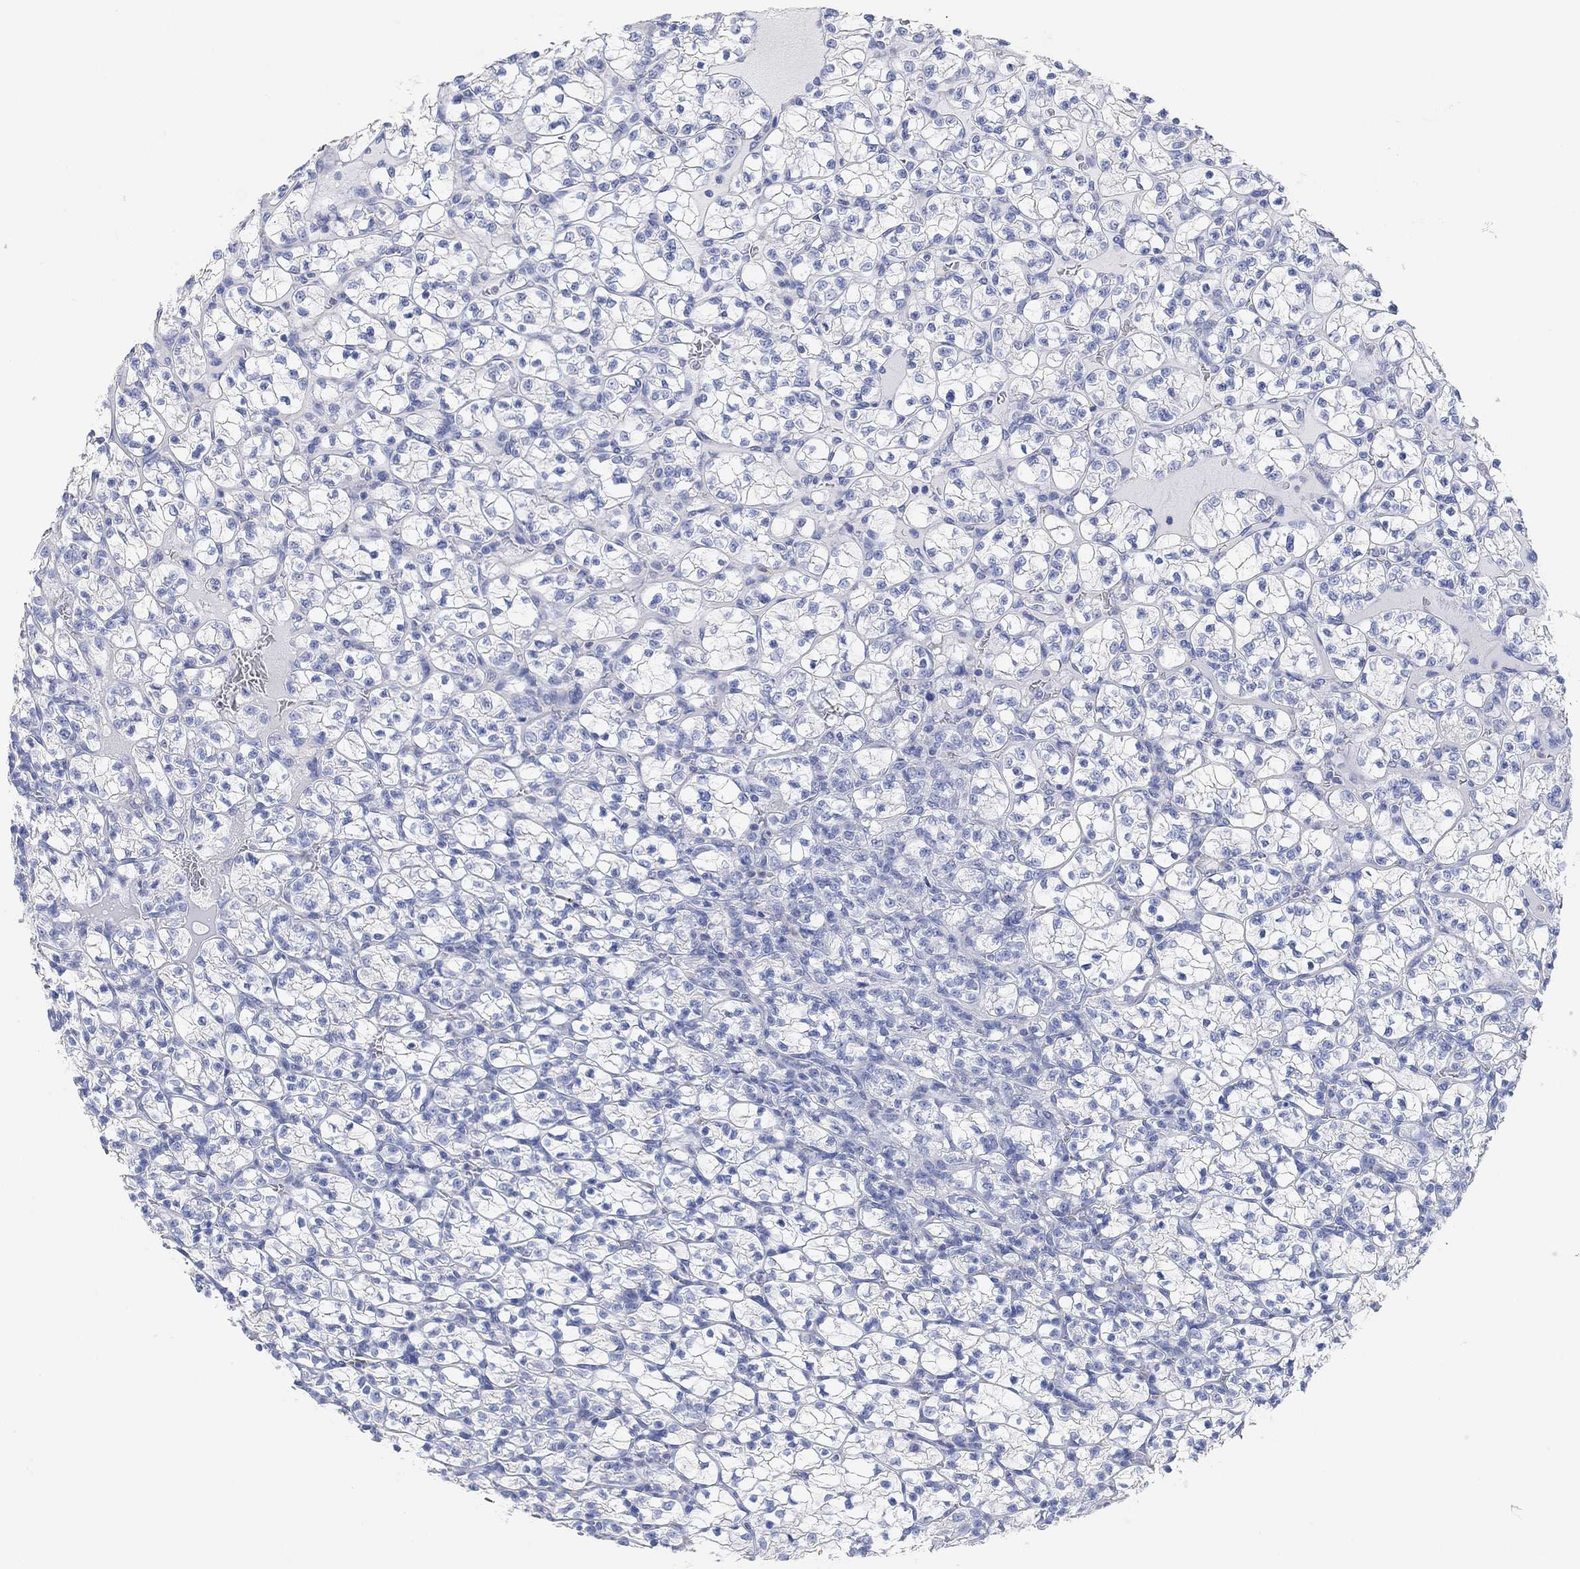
{"staining": {"intensity": "negative", "quantity": "none", "location": "none"}, "tissue": "renal cancer", "cell_type": "Tumor cells", "image_type": "cancer", "snomed": [{"axis": "morphology", "description": "Adenocarcinoma, NOS"}, {"axis": "topography", "description": "Kidney"}], "caption": "Immunohistochemical staining of human renal cancer (adenocarcinoma) demonstrates no significant positivity in tumor cells.", "gene": "VAT1L", "patient": {"sex": "female", "age": 89}}